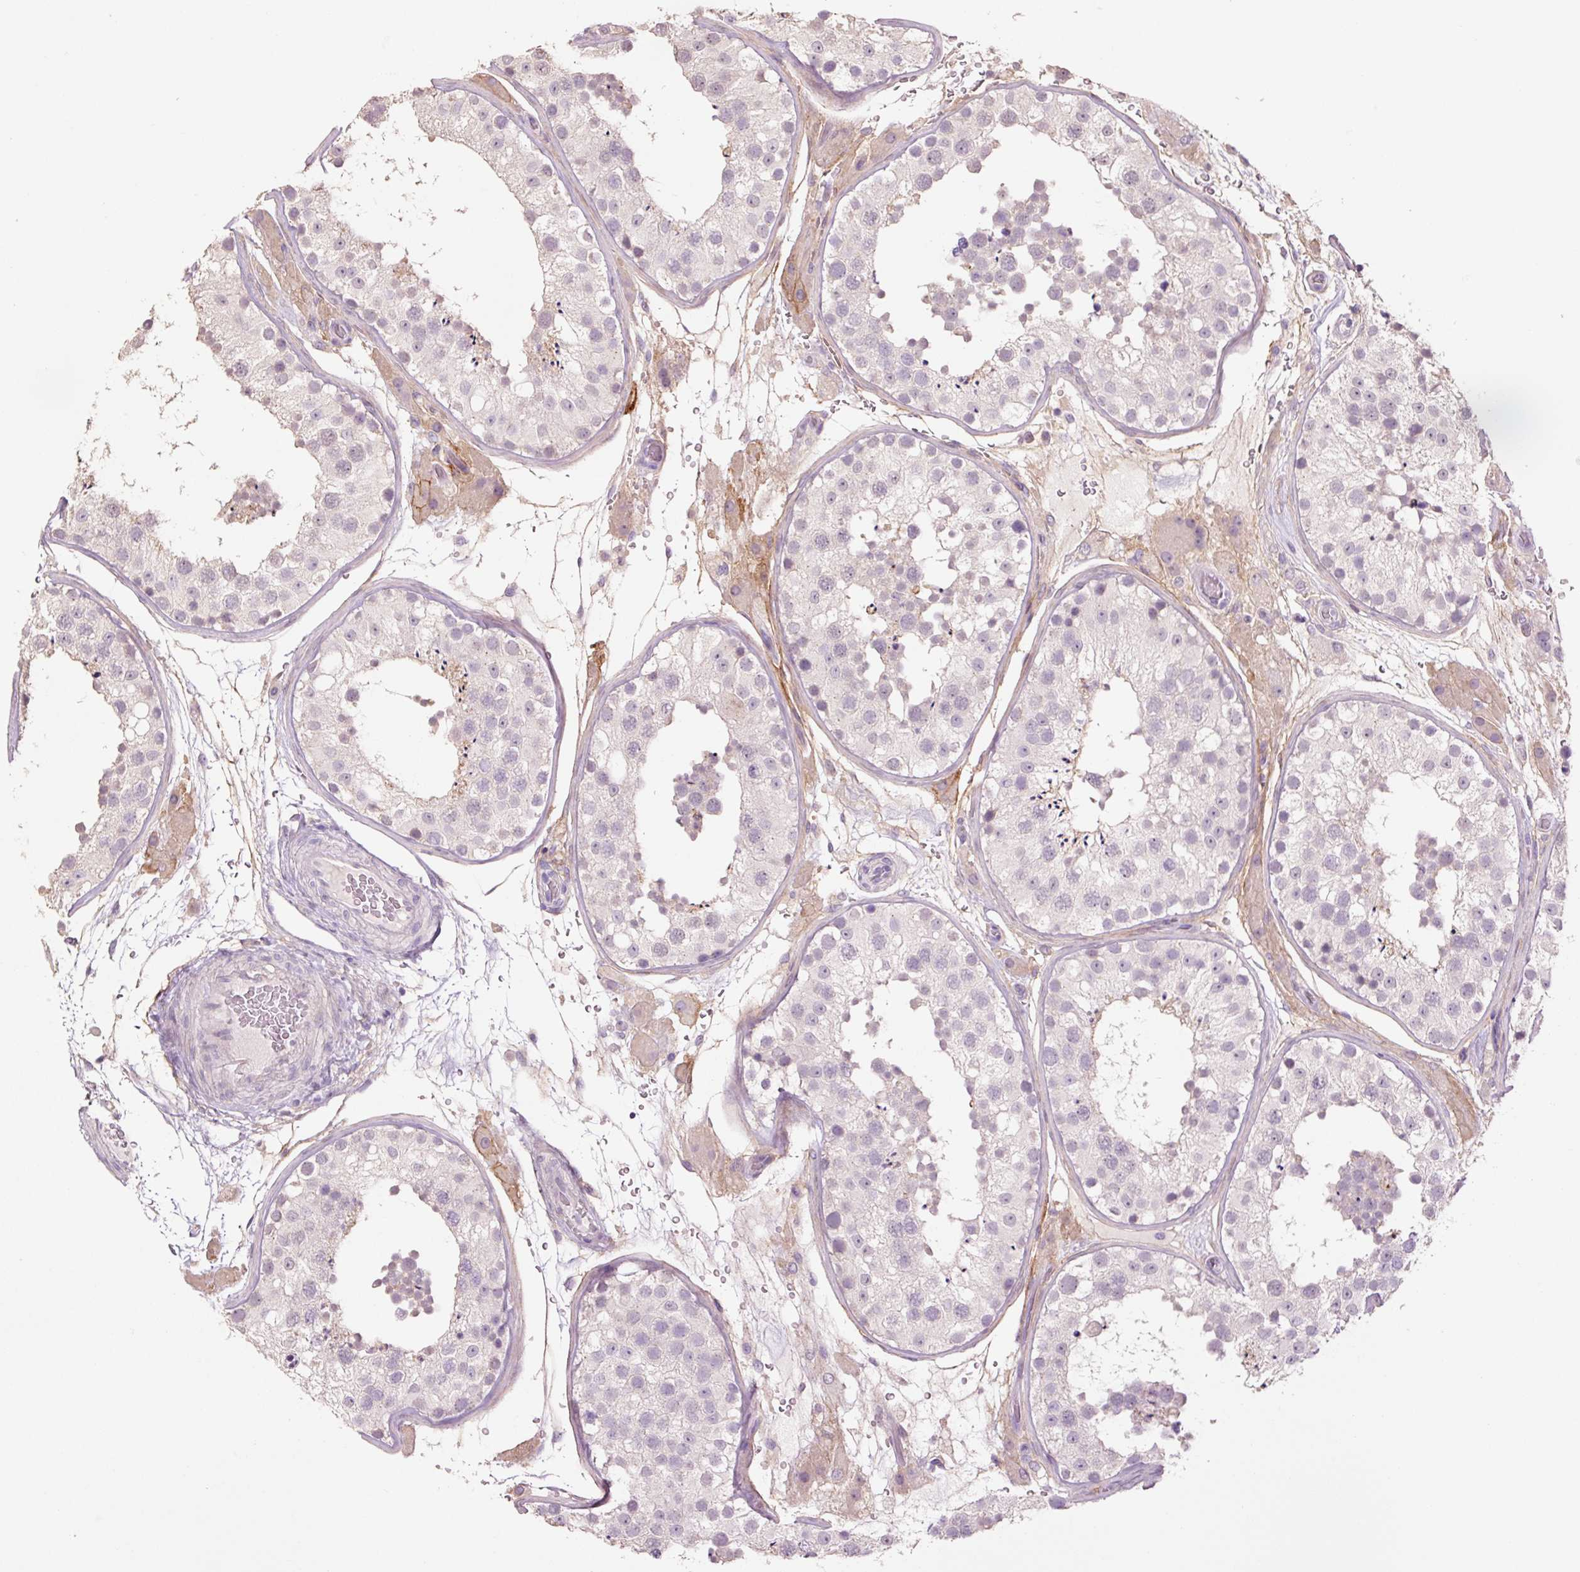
{"staining": {"intensity": "weak", "quantity": "<25%", "location": "cytoplasmic/membranous"}, "tissue": "testis", "cell_type": "Cells in seminiferous ducts", "image_type": "normal", "snomed": [{"axis": "morphology", "description": "Normal tissue, NOS"}, {"axis": "topography", "description": "Testis"}], "caption": "The image reveals no staining of cells in seminiferous ducts in normal testis.", "gene": "SLC1A4", "patient": {"sex": "male", "age": 26}}